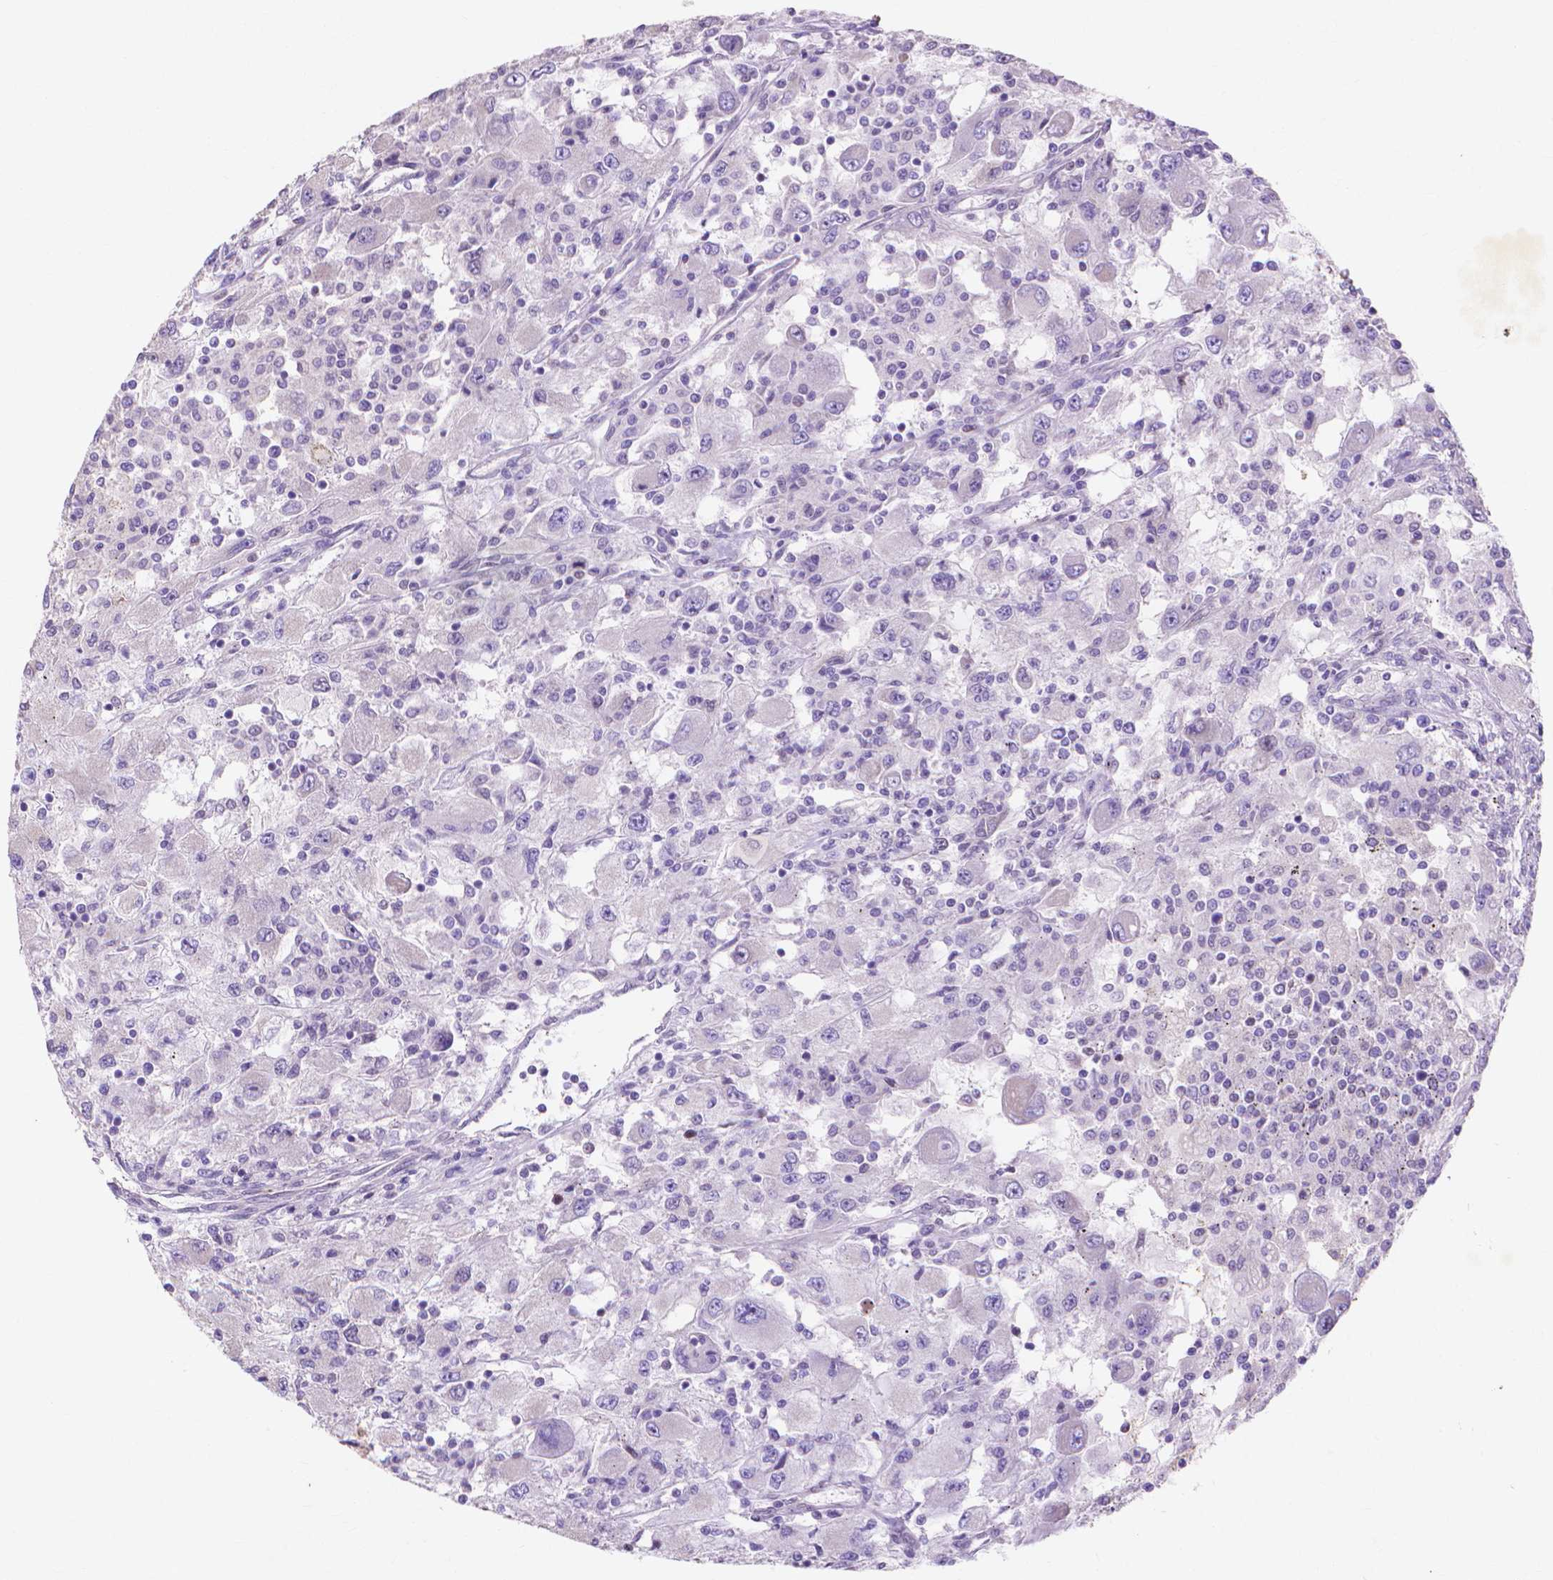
{"staining": {"intensity": "negative", "quantity": "none", "location": "none"}, "tissue": "renal cancer", "cell_type": "Tumor cells", "image_type": "cancer", "snomed": [{"axis": "morphology", "description": "Adenocarcinoma, NOS"}, {"axis": "topography", "description": "Kidney"}], "caption": "DAB immunohistochemical staining of human renal cancer (adenocarcinoma) displays no significant staining in tumor cells.", "gene": "MMP11", "patient": {"sex": "female", "age": 67}}